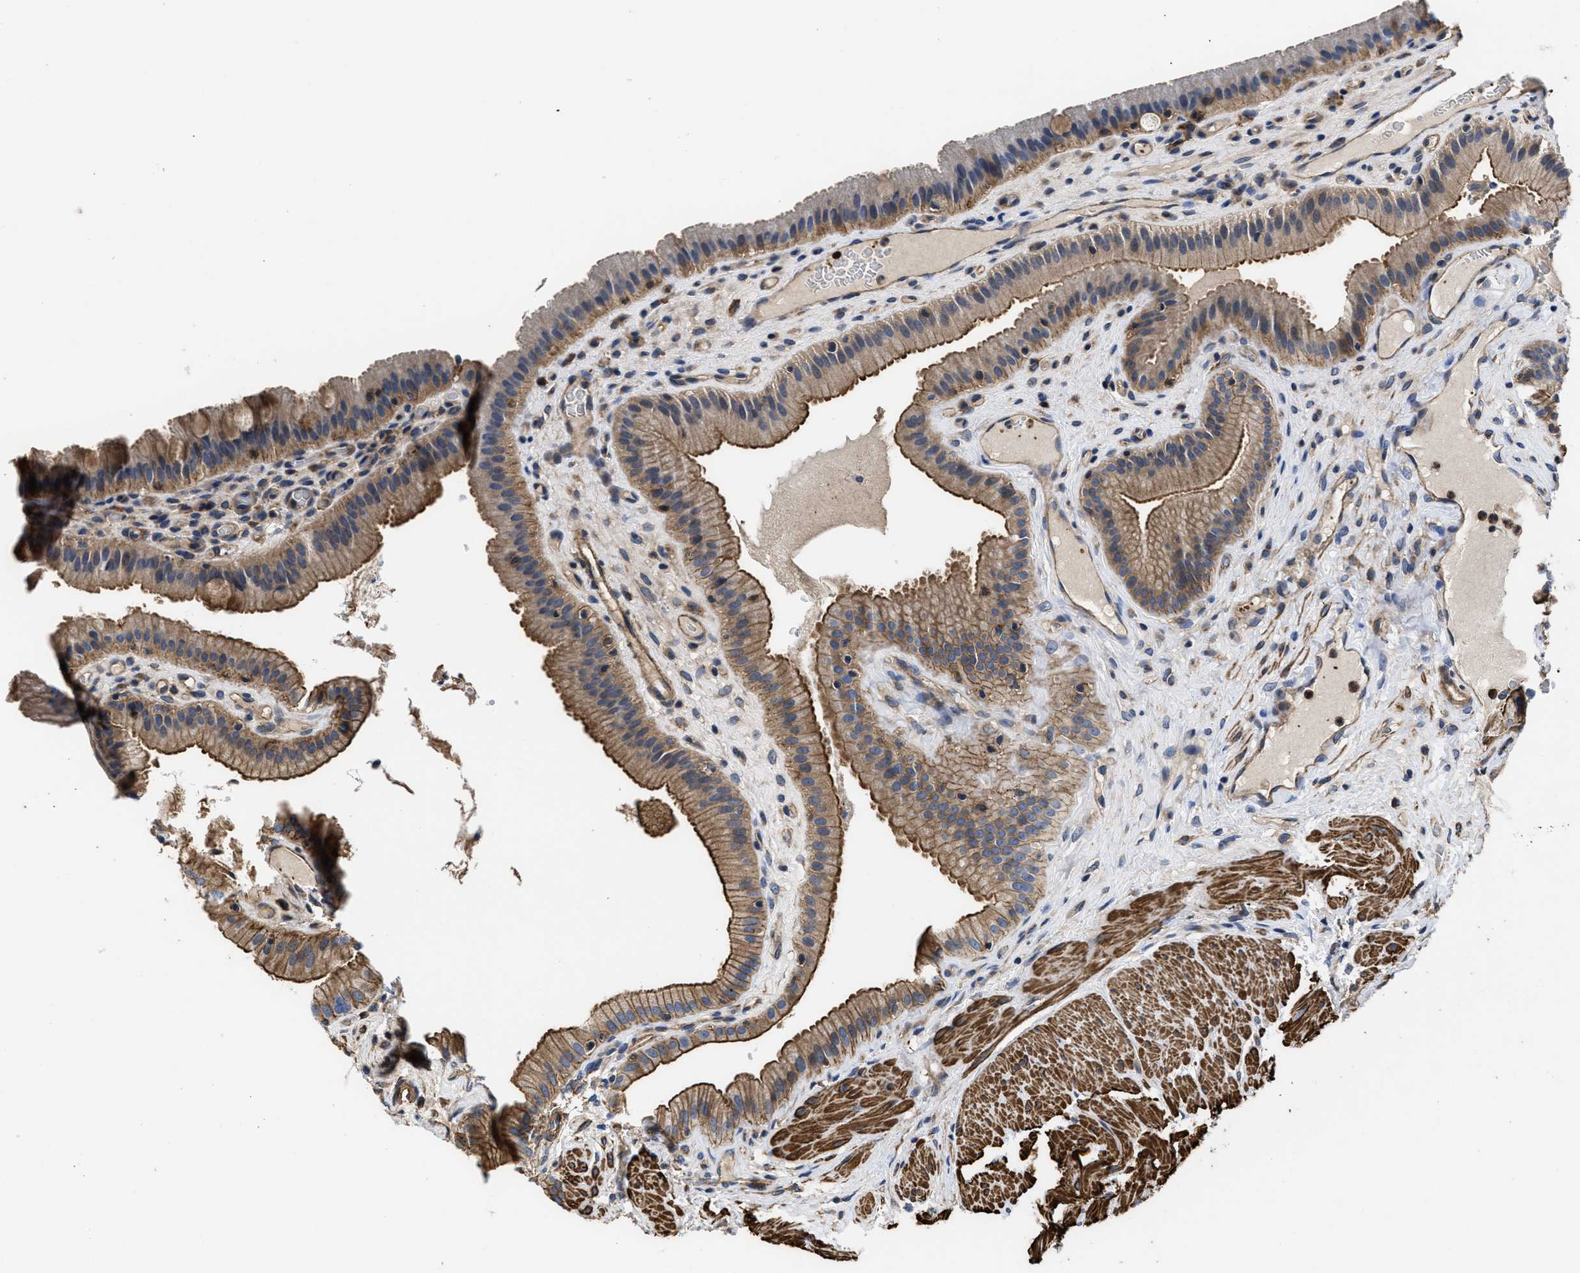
{"staining": {"intensity": "strong", "quantity": ">75%", "location": "cytoplasmic/membranous"}, "tissue": "gallbladder", "cell_type": "Glandular cells", "image_type": "normal", "snomed": [{"axis": "morphology", "description": "Normal tissue, NOS"}, {"axis": "topography", "description": "Gallbladder"}], "caption": "This histopathology image shows benign gallbladder stained with immunohistochemistry to label a protein in brown. The cytoplasmic/membranous of glandular cells show strong positivity for the protein. Nuclei are counter-stained blue.", "gene": "SCUBE2", "patient": {"sex": "male", "age": 49}}